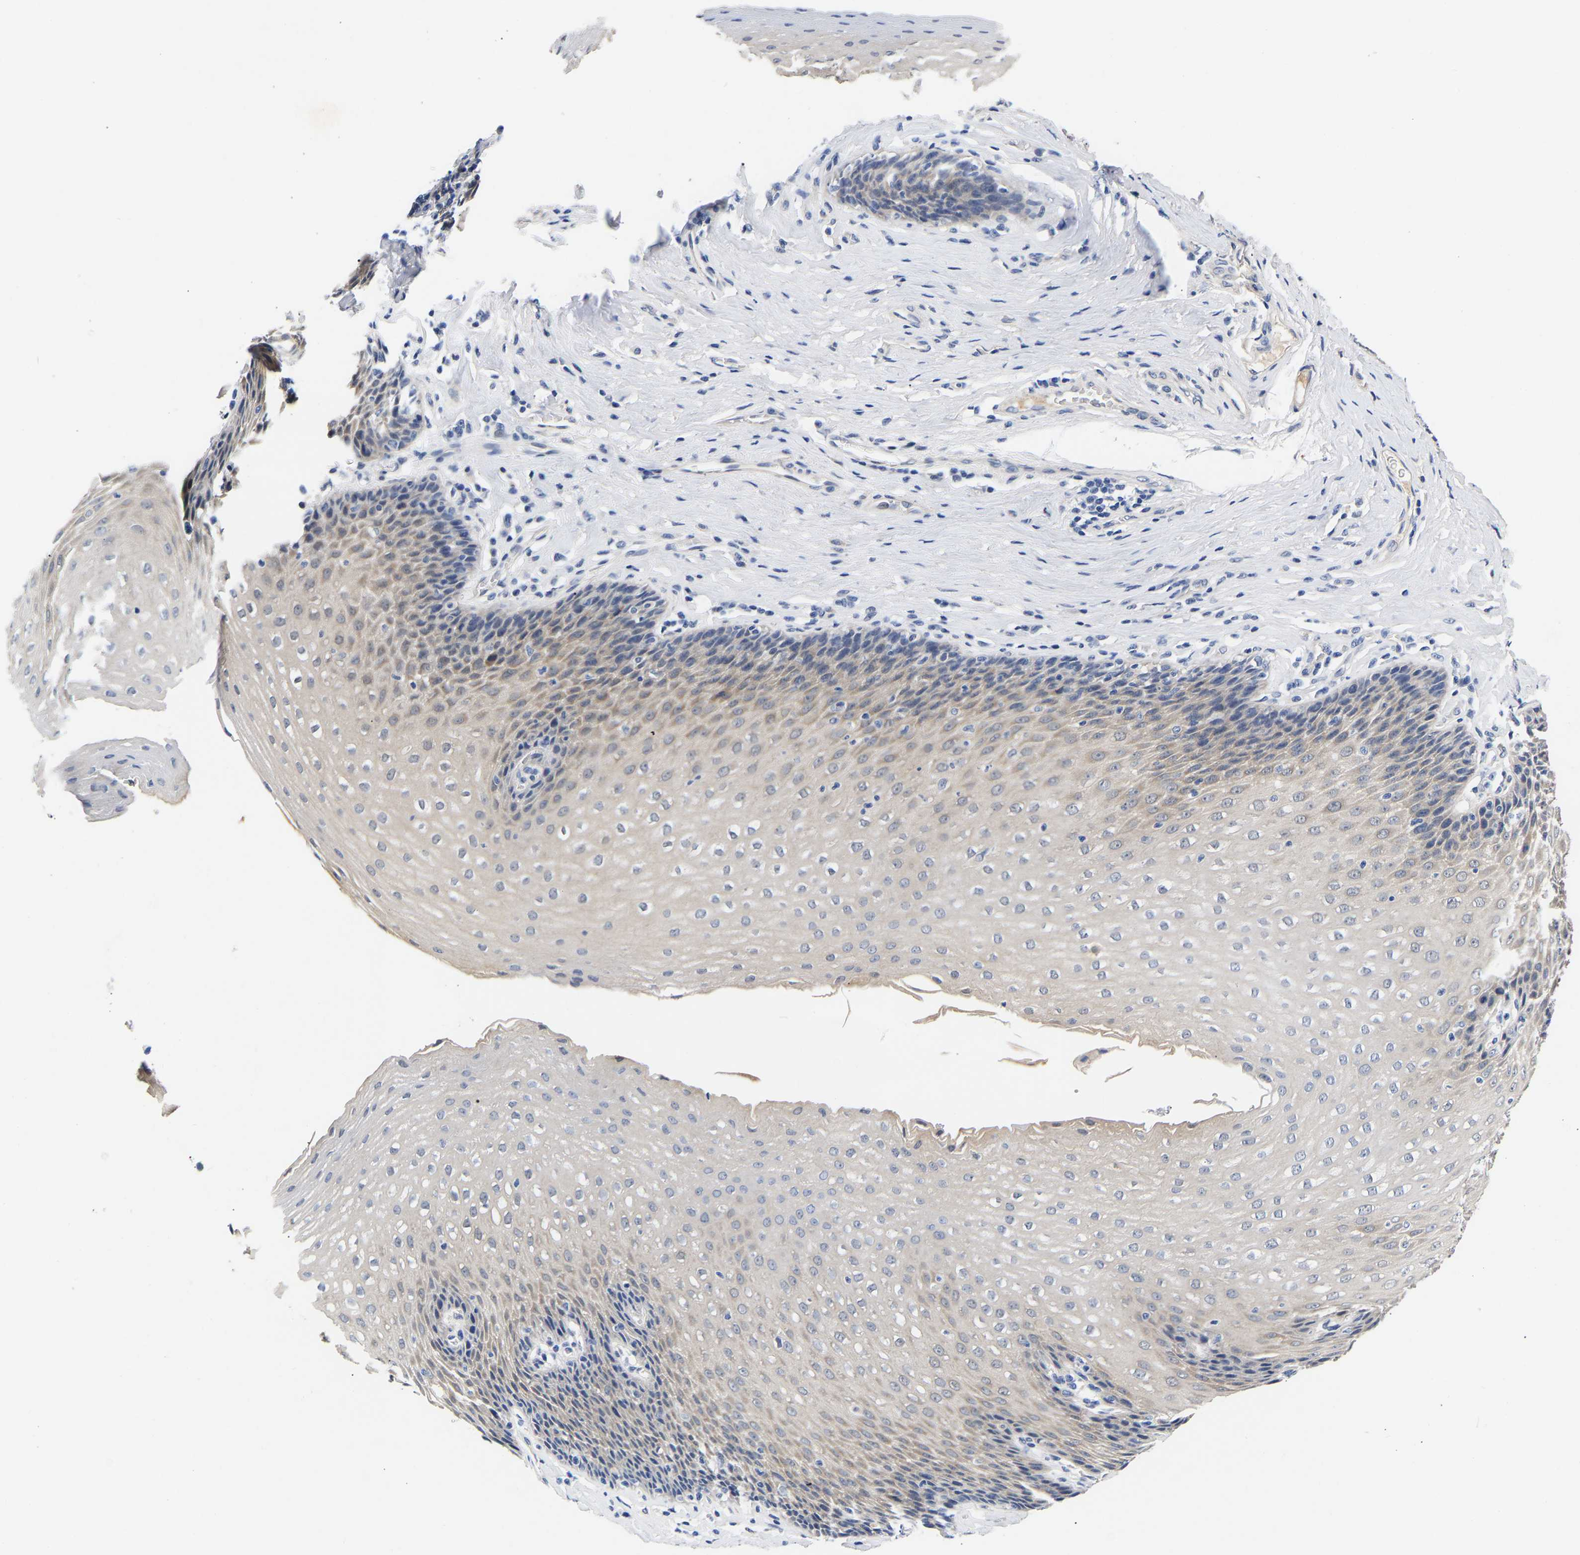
{"staining": {"intensity": "weak", "quantity": "<25%", "location": "cytoplasmic/membranous"}, "tissue": "esophagus", "cell_type": "Squamous epithelial cells", "image_type": "normal", "snomed": [{"axis": "morphology", "description": "Normal tissue, NOS"}, {"axis": "topography", "description": "Esophagus"}], "caption": "The IHC image has no significant positivity in squamous epithelial cells of esophagus. (Immunohistochemistry (ihc), brightfield microscopy, high magnification).", "gene": "CCDC6", "patient": {"sex": "female", "age": 61}}